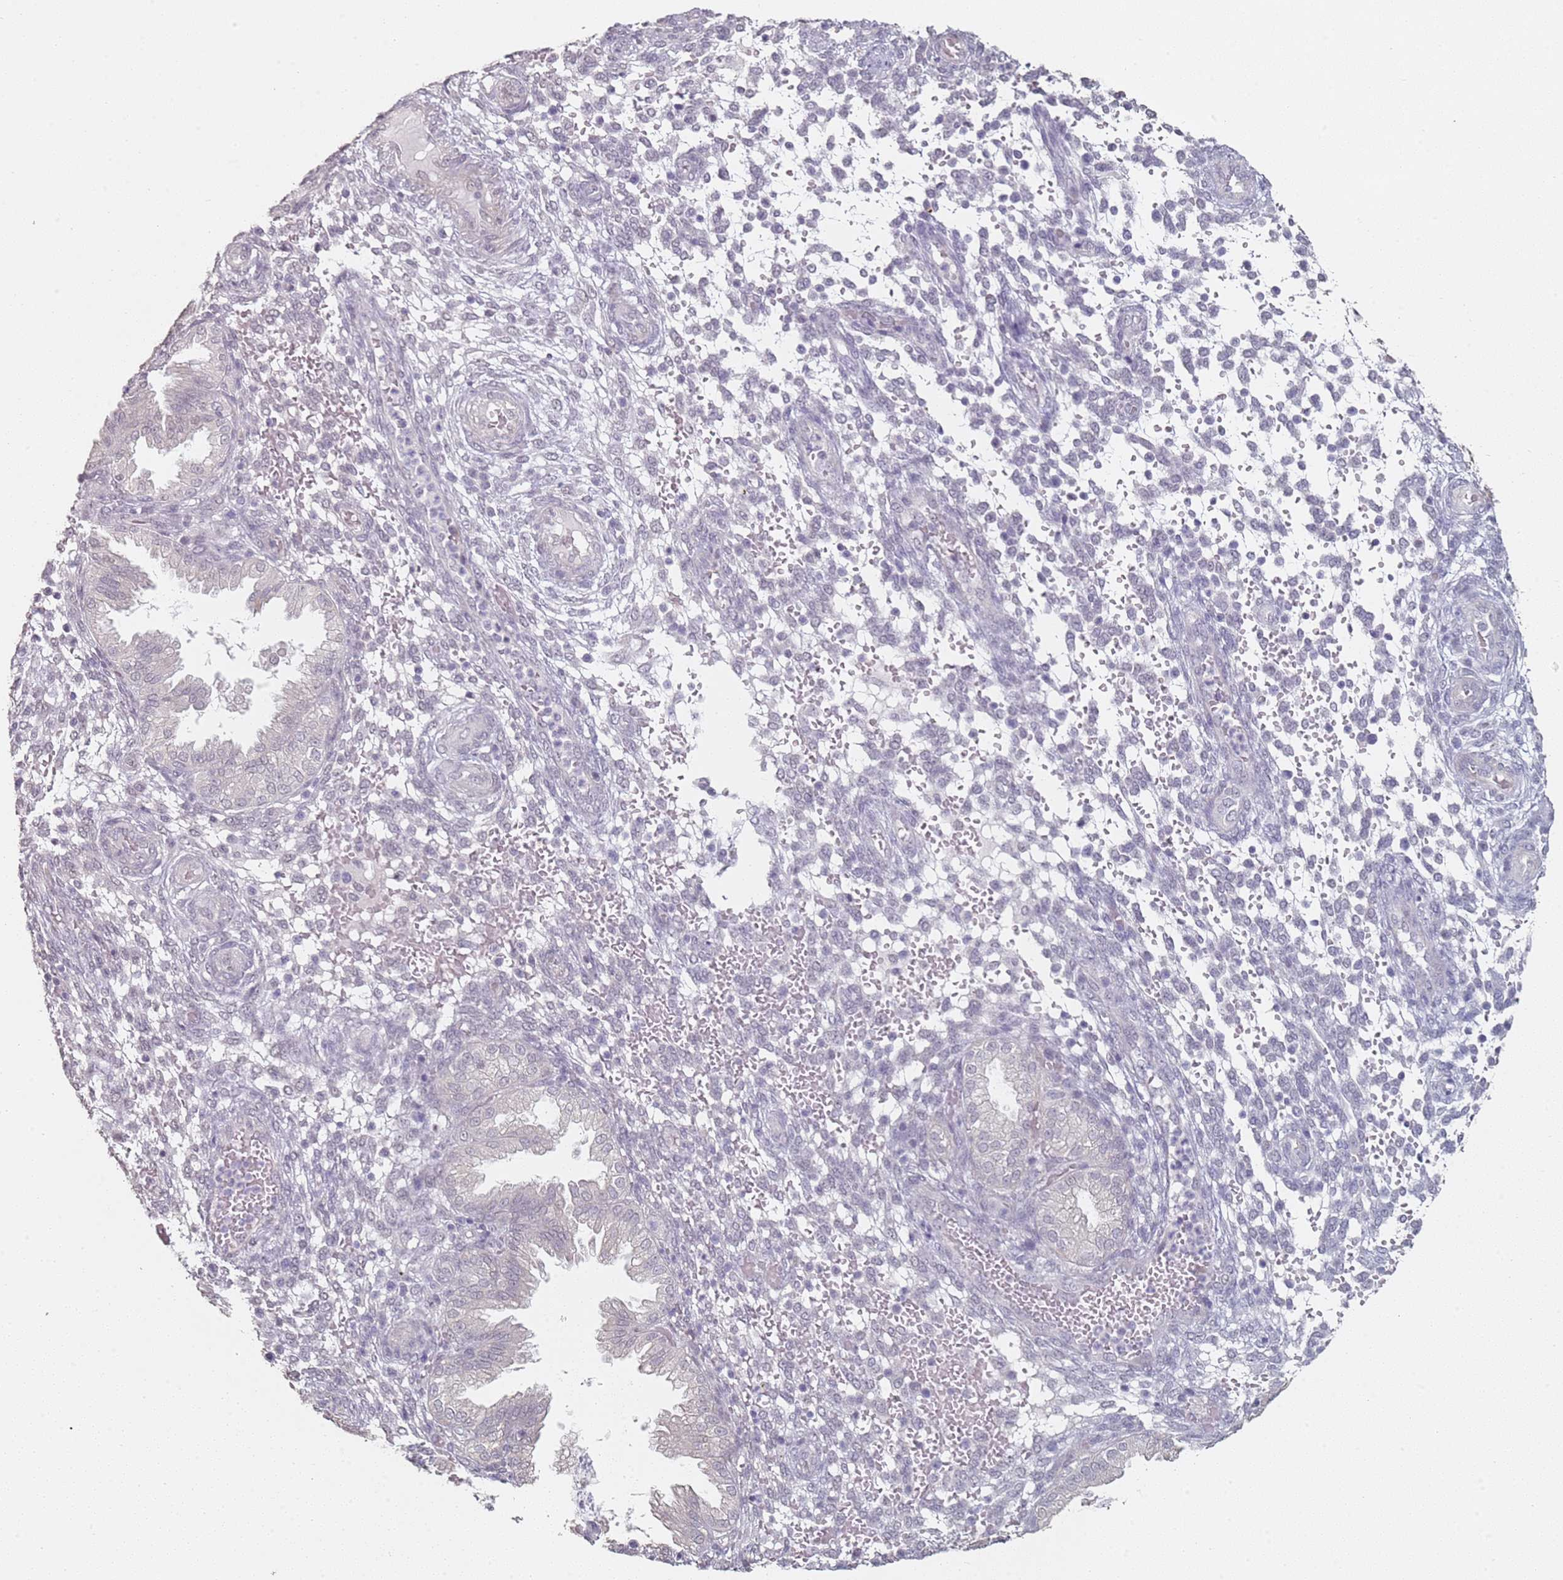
{"staining": {"intensity": "negative", "quantity": "none", "location": "none"}, "tissue": "endometrium", "cell_type": "Cells in endometrial stroma", "image_type": "normal", "snomed": [{"axis": "morphology", "description": "Normal tissue, NOS"}, {"axis": "topography", "description": "Endometrium"}], "caption": "IHC of benign human endometrium reveals no staining in cells in endometrial stroma. (DAB immunohistochemistry (IHC) with hematoxylin counter stain).", "gene": "DNAH11", "patient": {"sex": "female", "age": 33}}